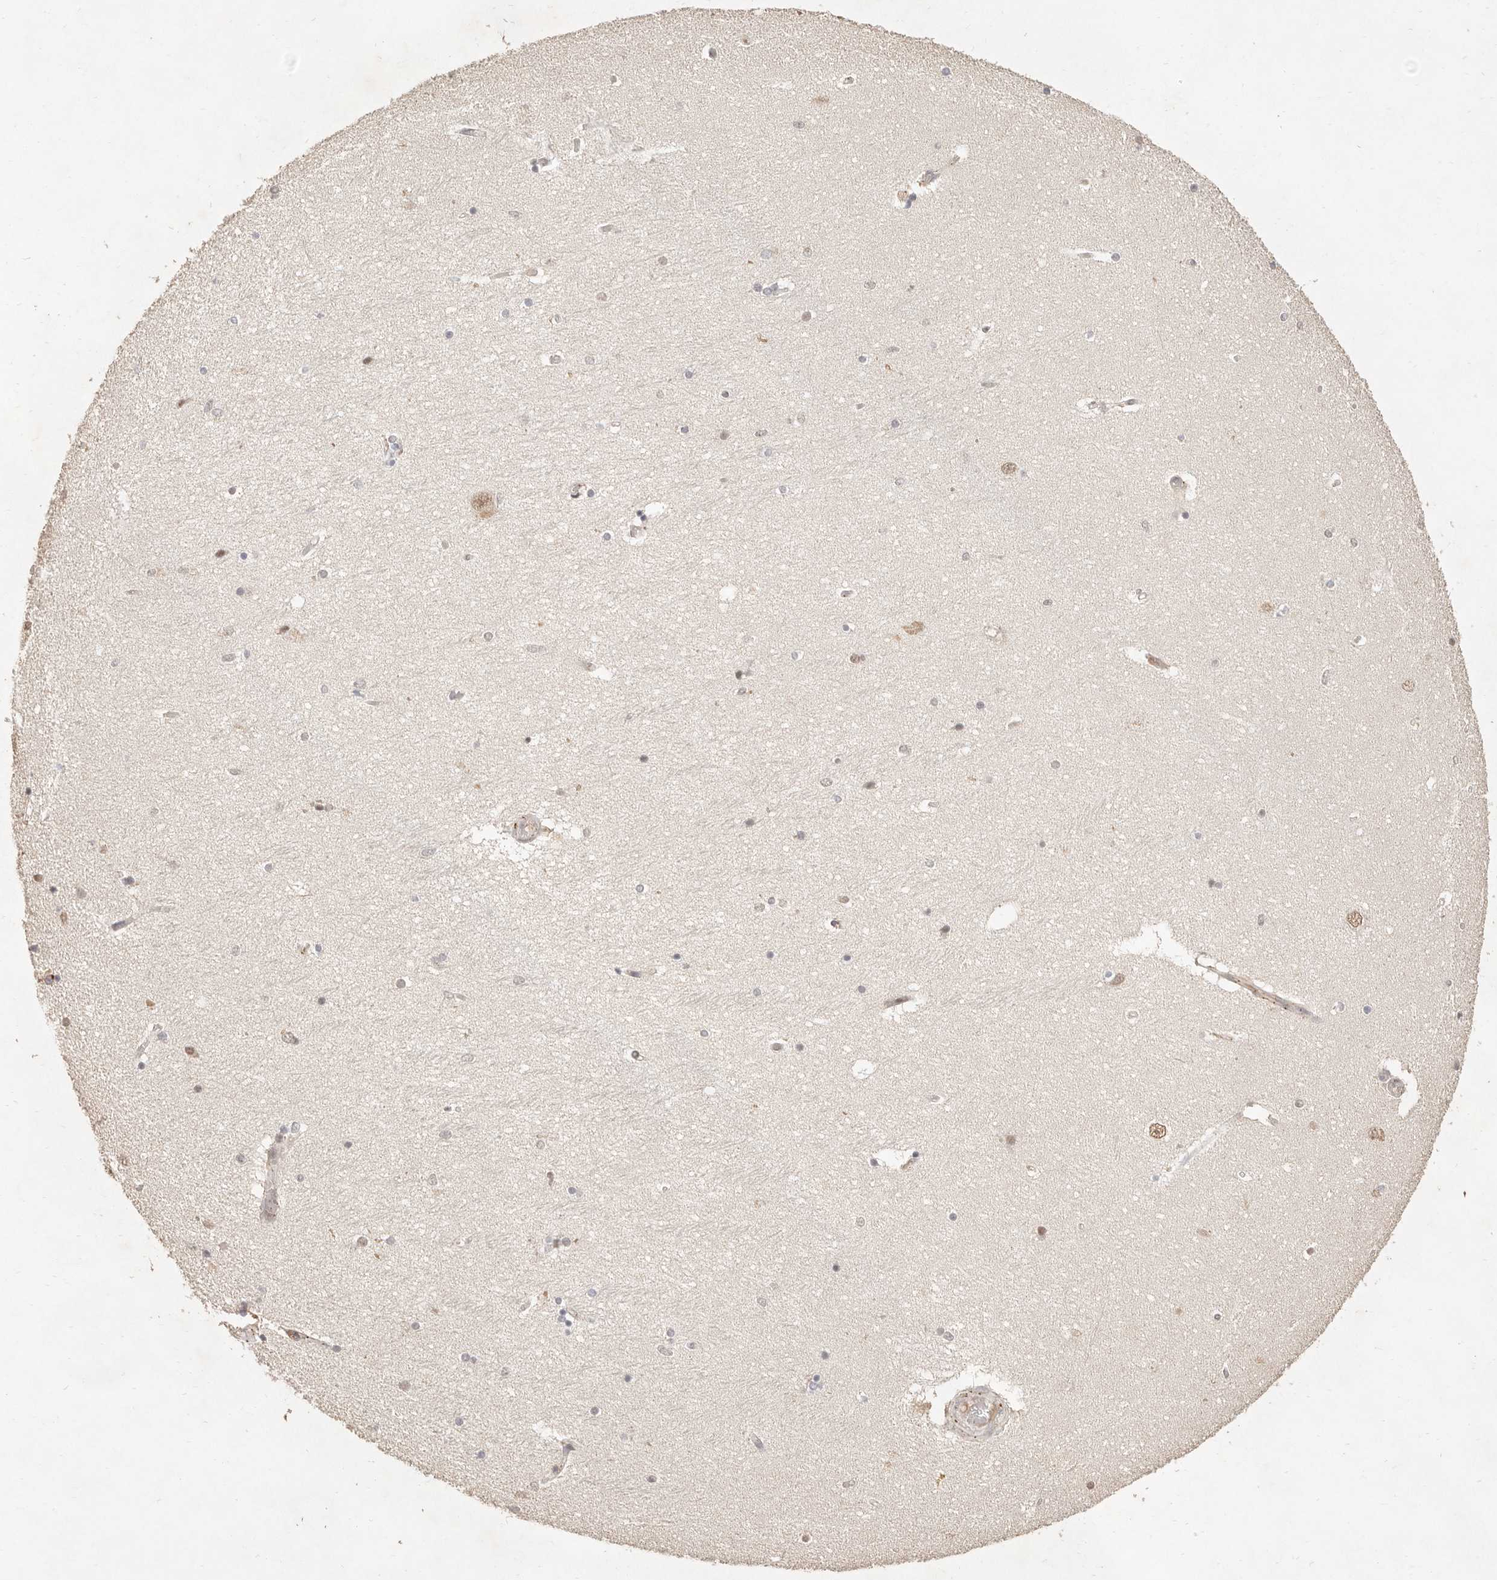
{"staining": {"intensity": "weak", "quantity": "25%-75%", "location": "nuclear"}, "tissue": "hippocampus", "cell_type": "Glial cells", "image_type": "normal", "snomed": [{"axis": "morphology", "description": "Normal tissue, NOS"}, {"axis": "topography", "description": "Hippocampus"}], "caption": "IHC (DAB (3,3'-diaminobenzidine)) staining of benign hippocampus exhibits weak nuclear protein positivity in approximately 25%-75% of glial cells.", "gene": "MEP1A", "patient": {"sex": "female", "age": 54}}